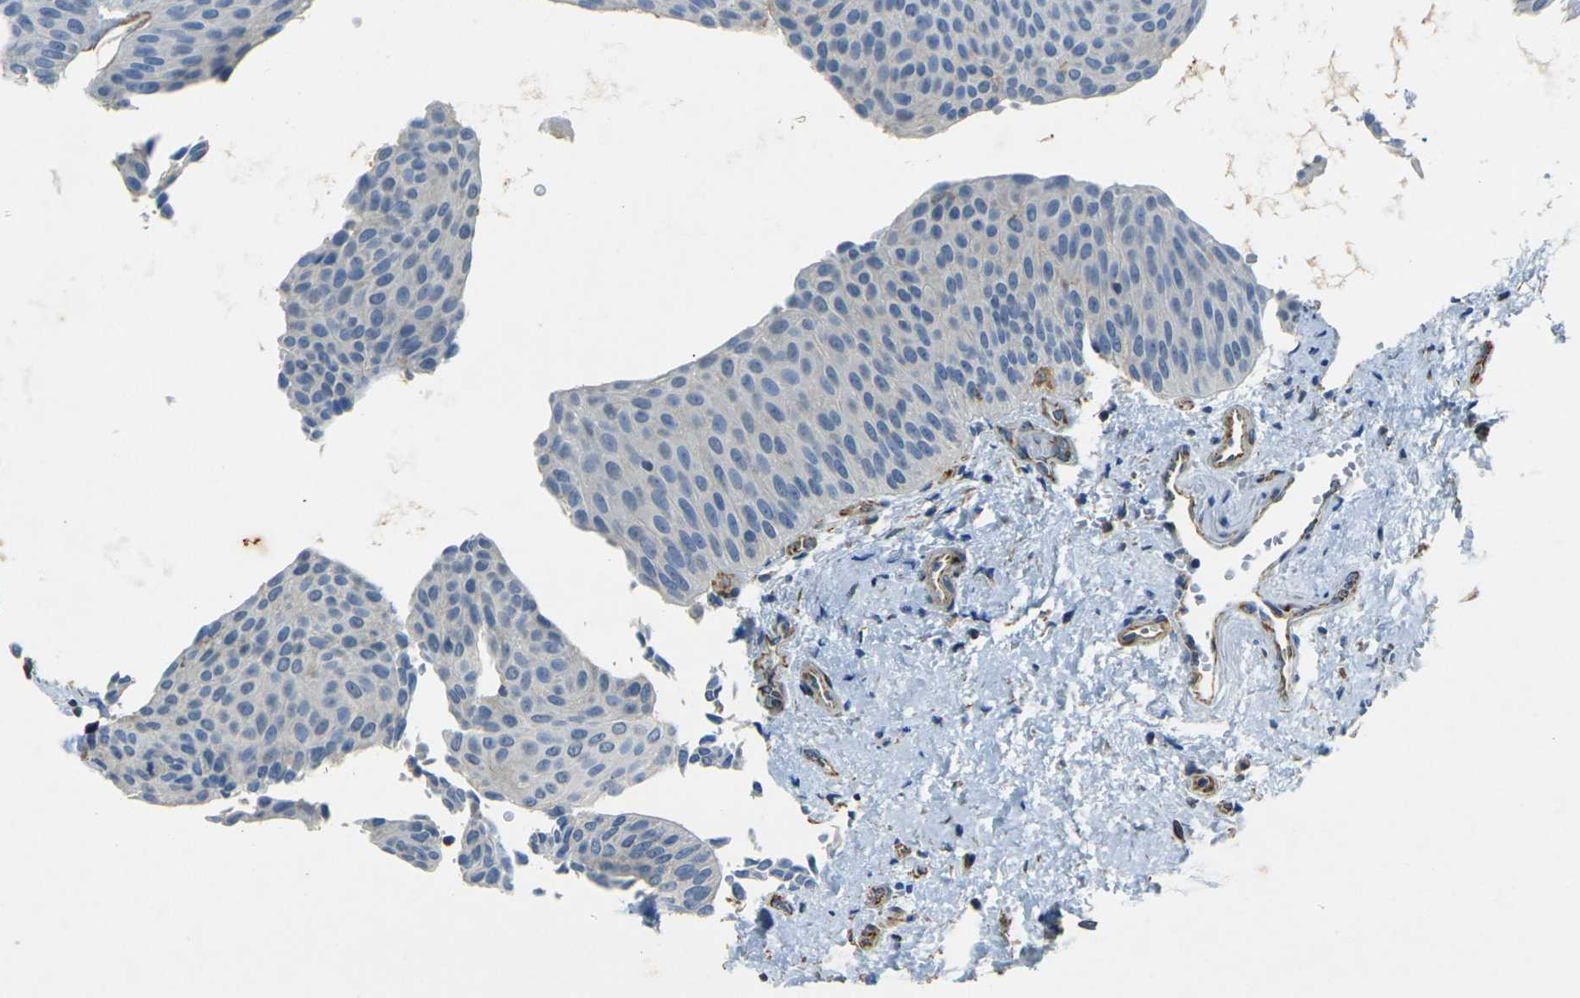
{"staining": {"intensity": "negative", "quantity": "none", "location": "none"}, "tissue": "urothelial cancer", "cell_type": "Tumor cells", "image_type": "cancer", "snomed": [{"axis": "morphology", "description": "Urothelial carcinoma, Low grade"}, {"axis": "topography", "description": "Urinary bladder"}], "caption": "The photomicrograph displays no staining of tumor cells in urothelial carcinoma (low-grade). The staining is performed using DAB brown chromogen with nuclei counter-stained in using hematoxylin.", "gene": "SORT1", "patient": {"sex": "female", "age": 60}}